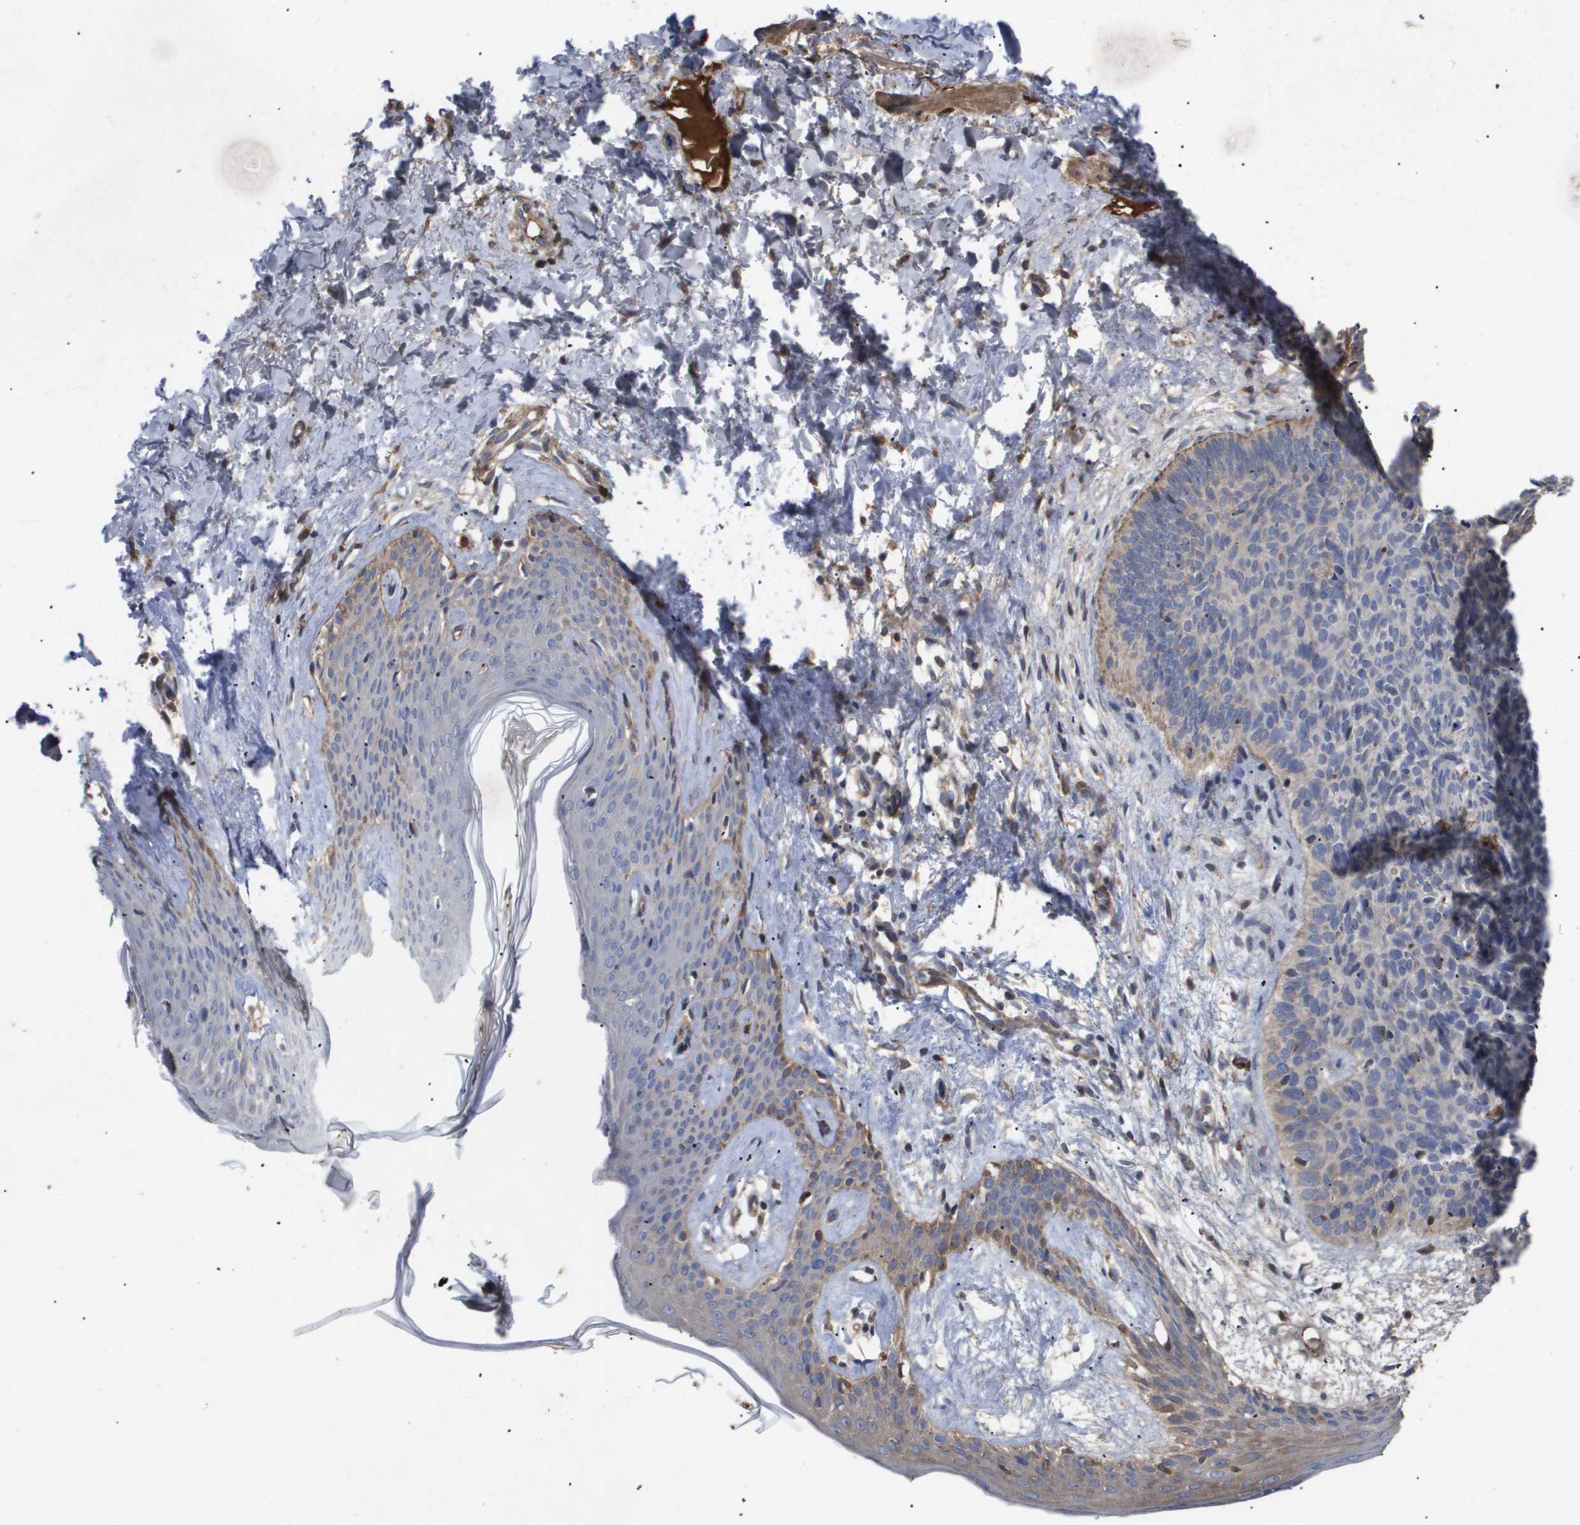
{"staining": {"intensity": "moderate", "quantity": "<25%", "location": "cytoplasmic/membranous"}, "tissue": "skin cancer", "cell_type": "Tumor cells", "image_type": "cancer", "snomed": [{"axis": "morphology", "description": "Basal cell carcinoma"}, {"axis": "topography", "description": "Skin"}], "caption": "Skin cancer tissue shows moderate cytoplasmic/membranous staining in approximately <25% of tumor cells", "gene": "TNS1", "patient": {"sex": "male", "age": 60}}